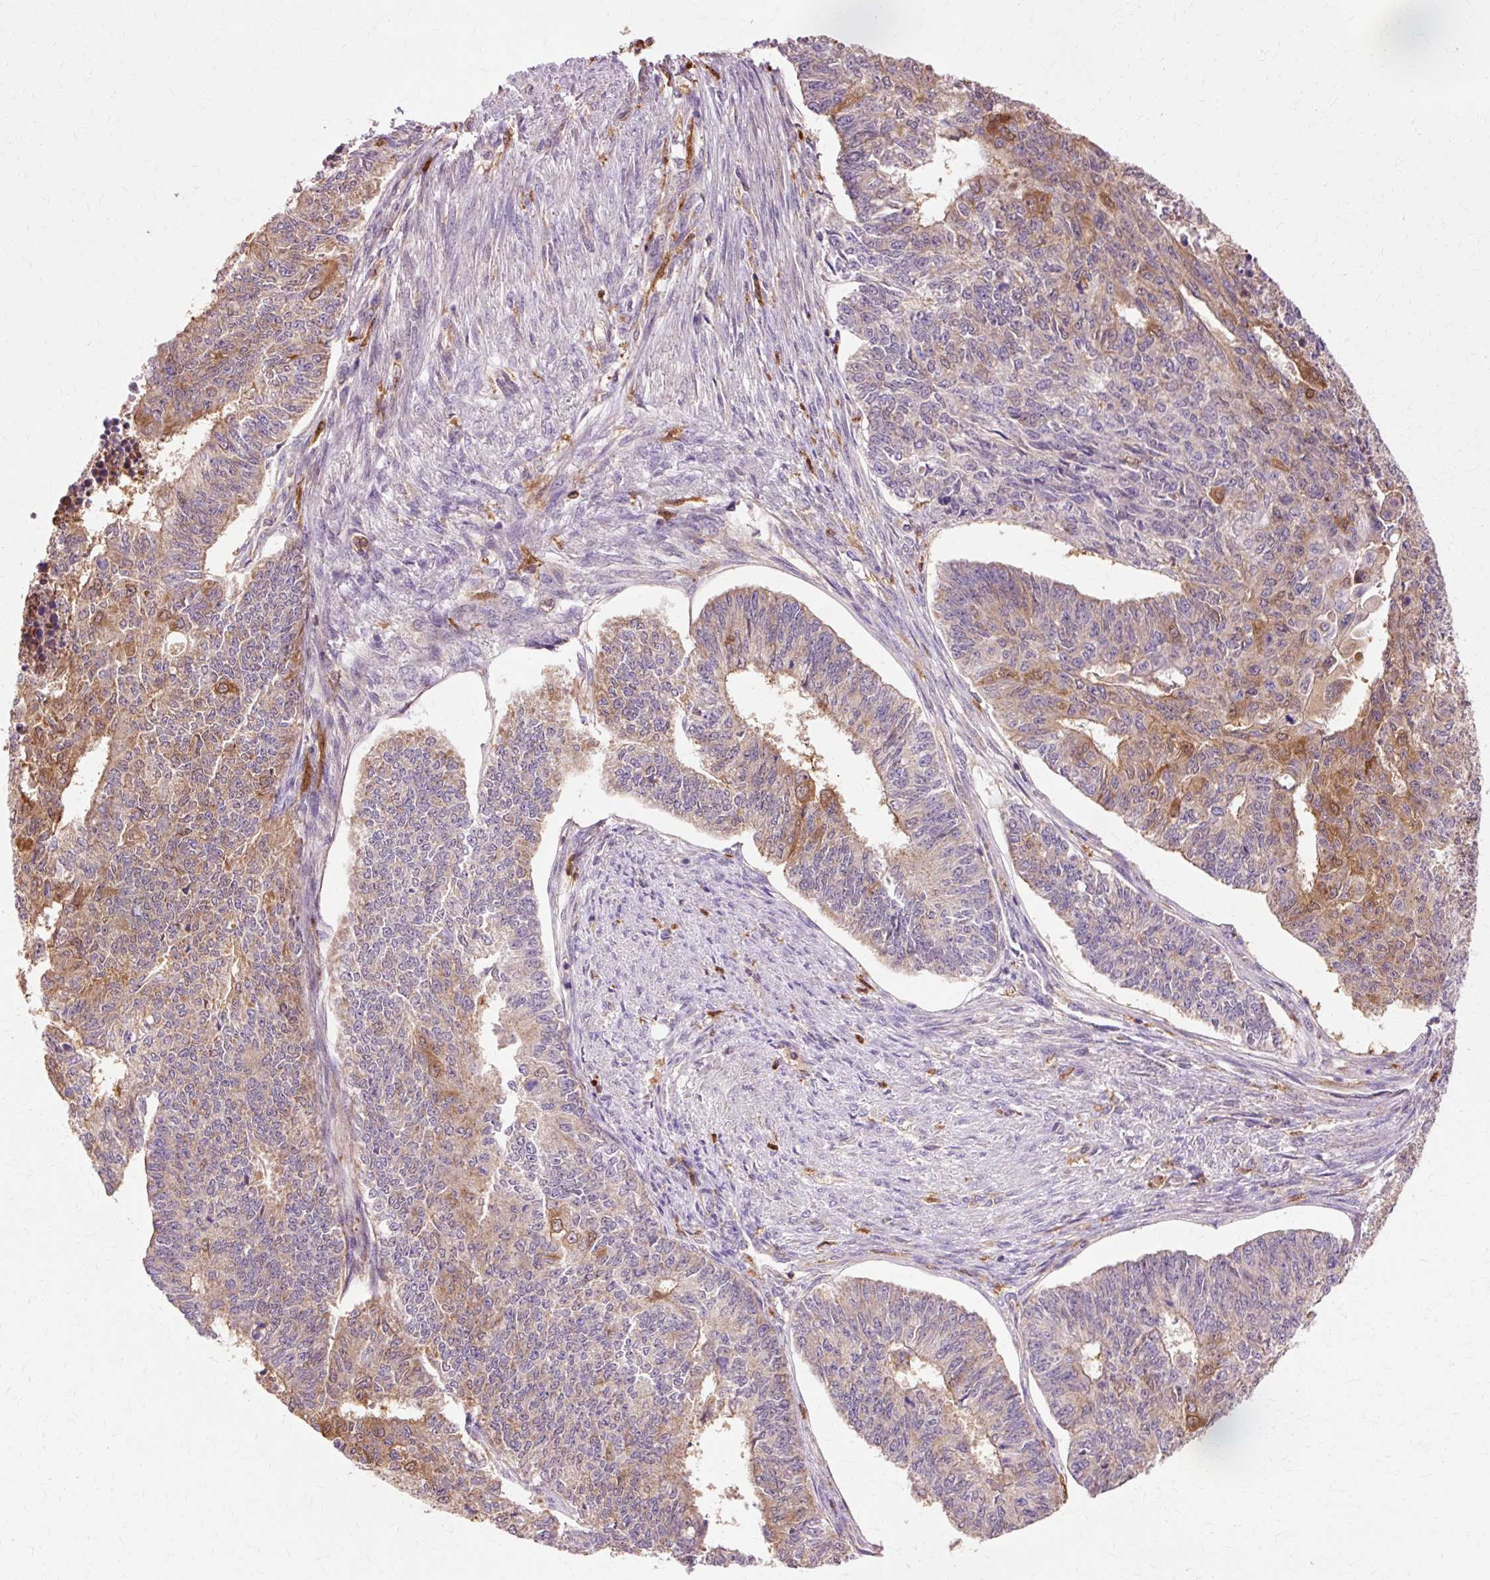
{"staining": {"intensity": "moderate", "quantity": "25%-75%", "location": "cytoplasmic/membranous"}, "tissue": "endometrial cancer", "cell_type": "Tumor cells", "image_type": "cancer", "snomed": [{"axis": "morphology", "description": "Adenocarcinoma, NOS"}, {"axis": "topography", "description": "Endometrium"}], "caption": "Endometrial cancer was stained to show a protein in brown. There is medium levels of moderate cytoplasmic/membranous expression in about 25%-75% of tumor cells.", "gene": "GPX1", "patient": {"sex": "female", "age": 32}}